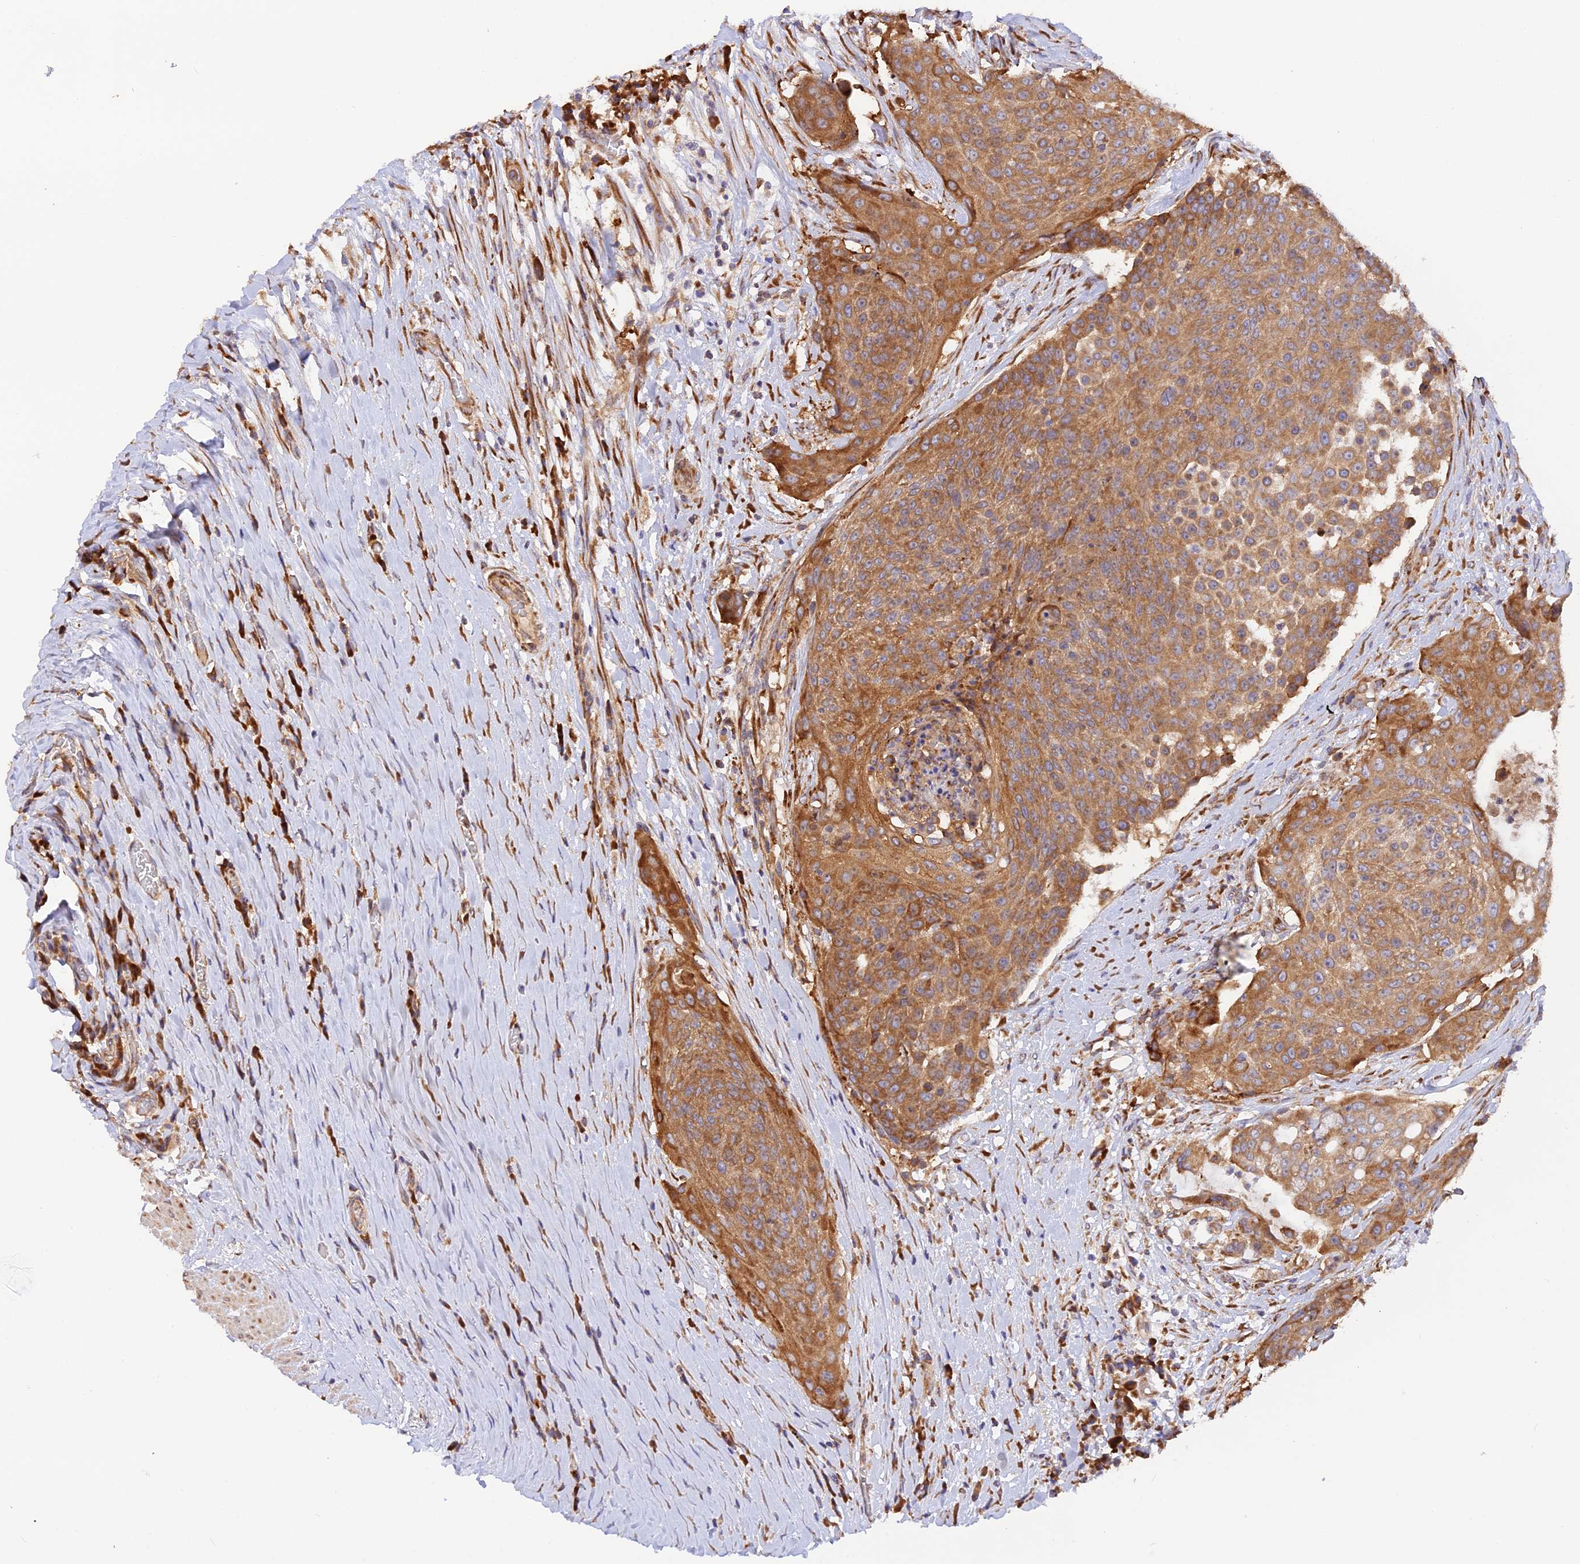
{"staining": {"intensity": "moderate", "quantity": ">75%", "location": "cytoplasmic/membranous"}, "tissue": "urothelial cancer", "cell_type": "Tumor cells", "image_type": "cancer", "snomed": [{"axis": "morphology", "description": "Urothelial carcinoma, High grade"}, {"axis": "topography", "description": "Urinary bladder"}], "caption": "Human urothelial cancer stained for a protein (brown) exhibits moderate cytoplasmic/membranous positive positivity in about >75% of tumor cells.", "gene": "RPL5", "patient": {"sex": "female", "age": 63}}